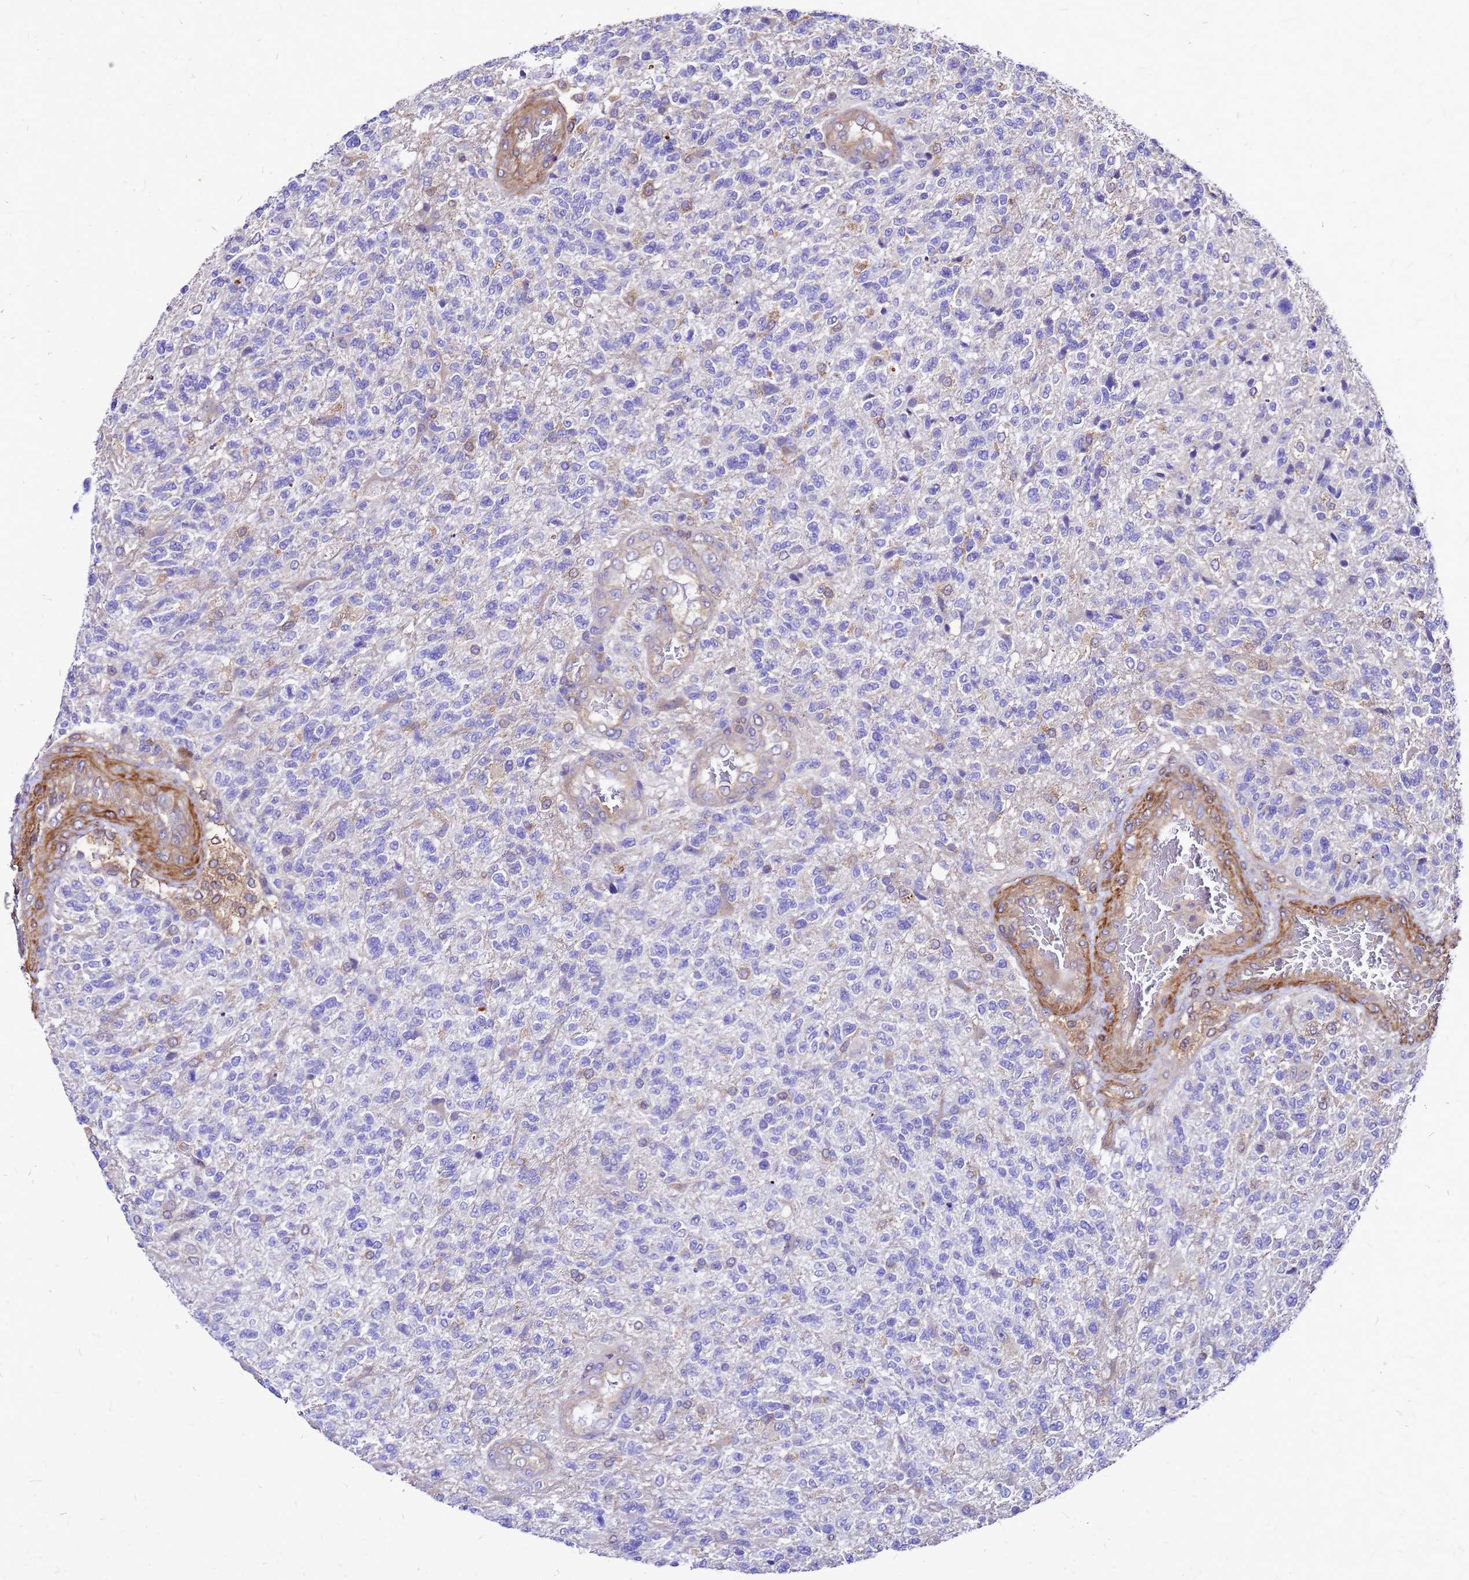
{"staining": {"intensity": "negative", "quantity": "none", "location": "none"}, "tissue": "glioma", "cell_type": "Tumor cells", "image_type": "cancer", "snomed": [{"axis": "morphology", "description": "Glioma, malignant, High grade"}, {"axis": "topography", "description": "Brain"}], "caption": "Immunohistochemistry image of neoplastic tissue: malignant glioma (high-grade) stained with DAB reveals no significant protein positivity in tumor cells. Brightfield microscopy of immunohistochemistry stained with DAB (3,3'-diaminobenzidine) (brown) and hematoxylin (blue), captured at high magnification.", "gene": "DUSP23", "patient": {"sex": "male", "age": 56}}